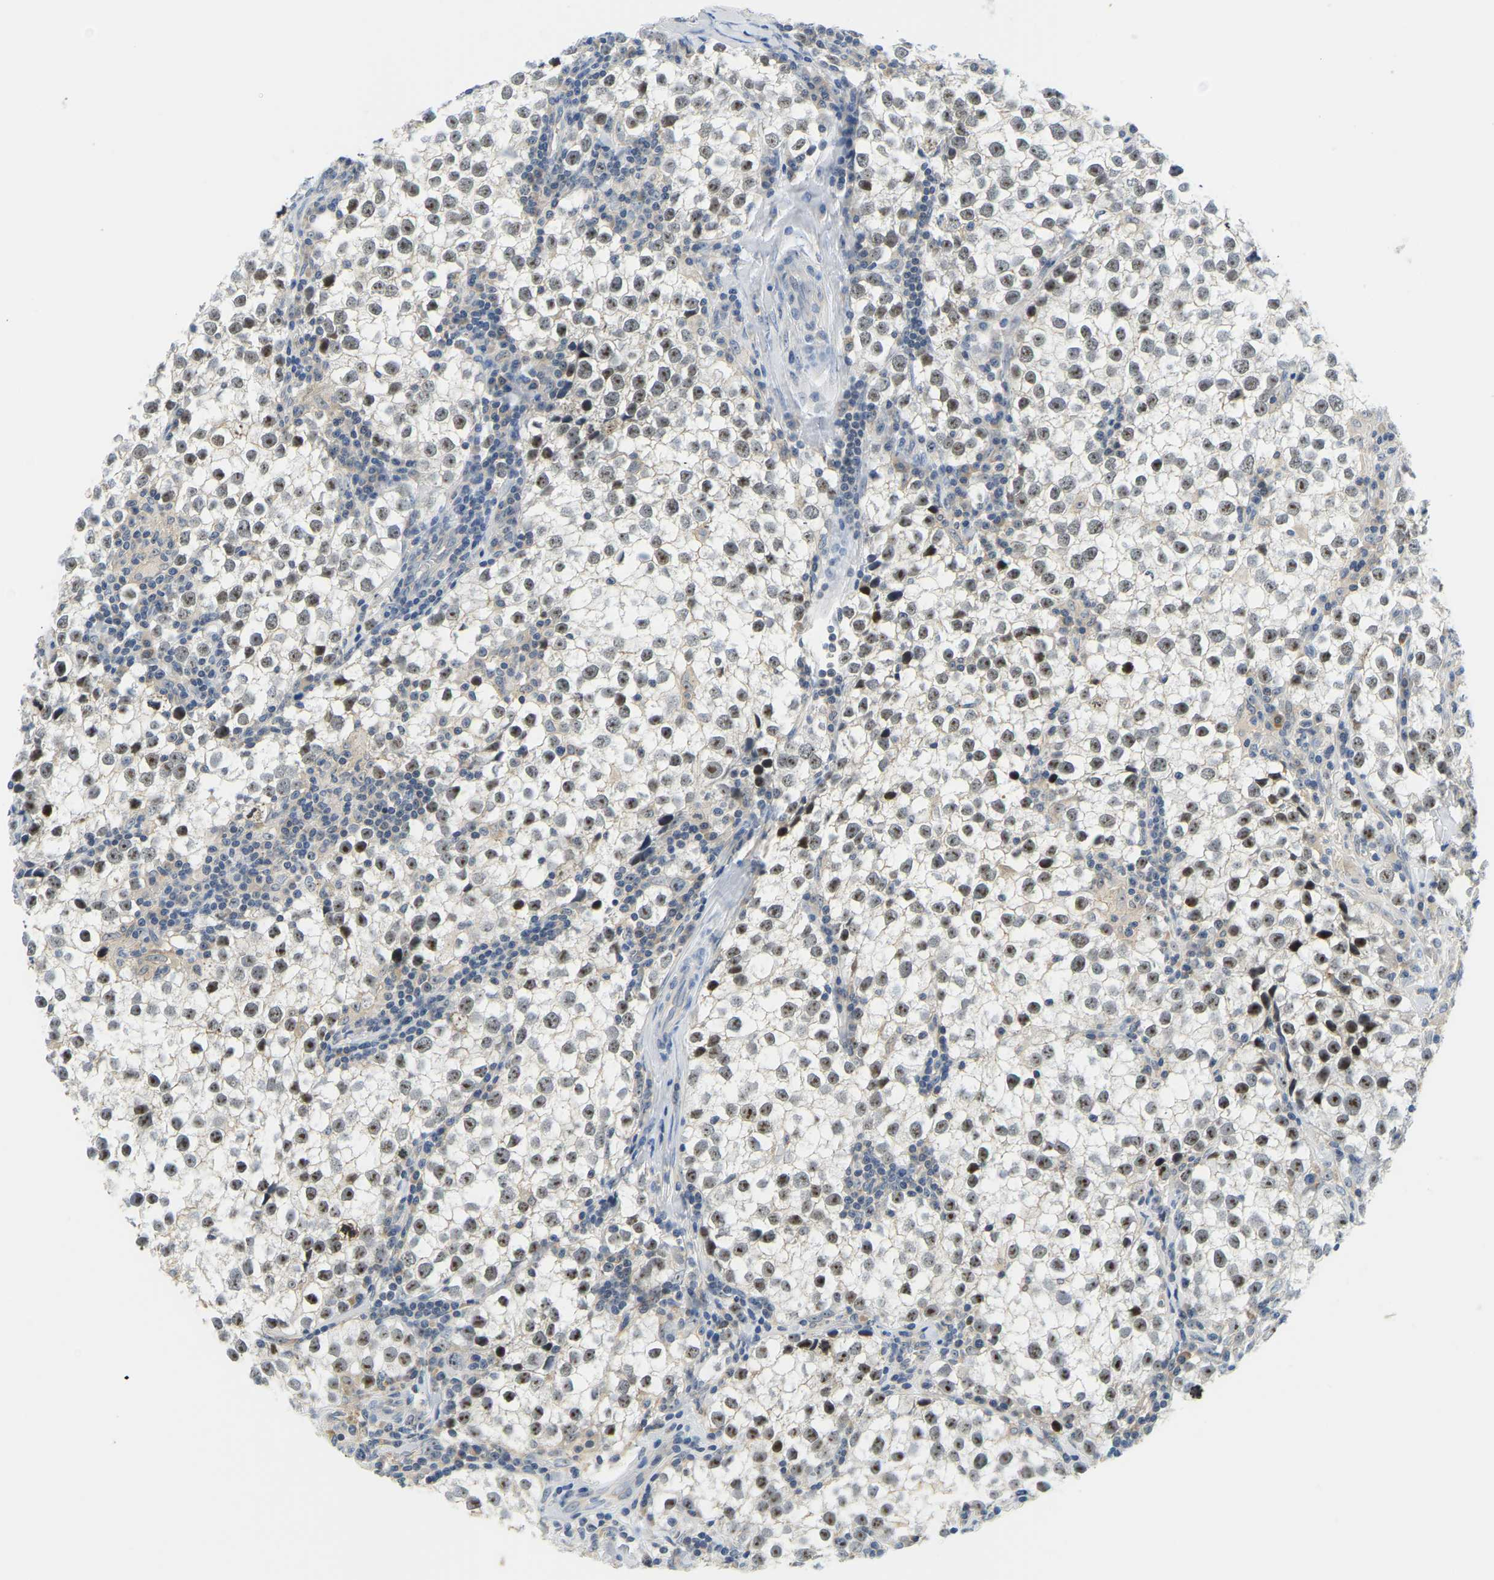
{"staining": {"intensity": "moderate", "quantity": "25%-75%", "location": "nuclear"}, "tissue": "testis cancer", "cell_type": "Tumor cells", "image_type": "cancer", "snomed": [{"axis": "morphology", "description": "Seminoma, NOS"}, {"axis": "morphology", "description": "Carcinoma, Embryonal, NOS"}, {"axis": "topography", "description": "Testis"}], "caption": "High-magnification brightfield microscopy of testis cancer (seminoma) stained with DAB (3,3'-diaminobenzidine) (brown) and counterstained with hematoxylin (blue). tumor cells exhibit moderate nuclear staining is identified in about25%-75% of cells. The staining was performed using DAB, with brown indicating positive protein expression. Nuclei are stained blue with hematoxylin.", "gene": "RRP1", "patient": {"sex": "male", "age": 36}}